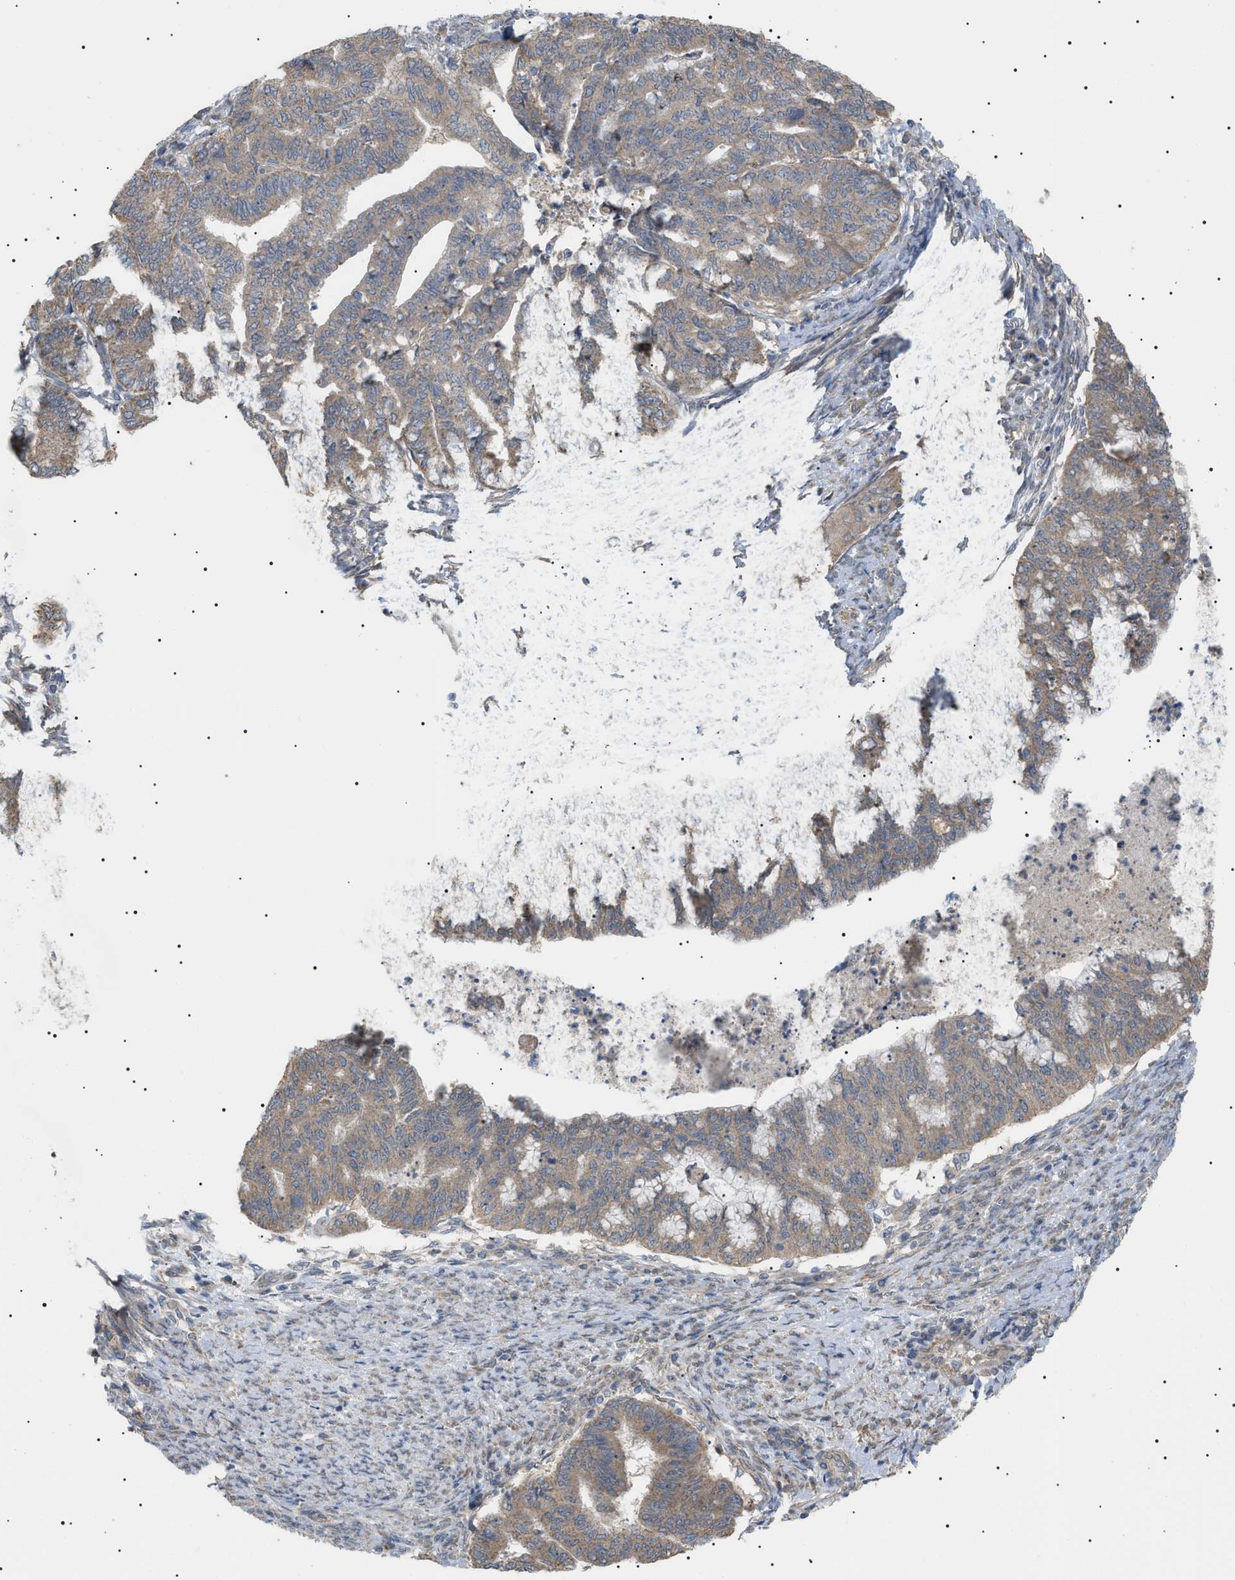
{"staining": {"intensity": "weak", "quantity": "25%-75%", "location": "cytoplasmic/membranous"}, "tissue": "endometrial cancer", "cell_type": "Tumor cells", "image_type": "cancer", "snomed": [{"axis": "morphology", "description": "Adenocarcinoma, NOS"}, {"axis": "topography", "description": "Endometrium"}], "caption": "Human endometrial cancer (adenocarcinoma) stained with a brown dye shows weak cytoplasmic/membranous positive staining in about 25%-75% of tumor cells.", "gene": "IRS2", "patient": {"sex": "female", "age": 79}}